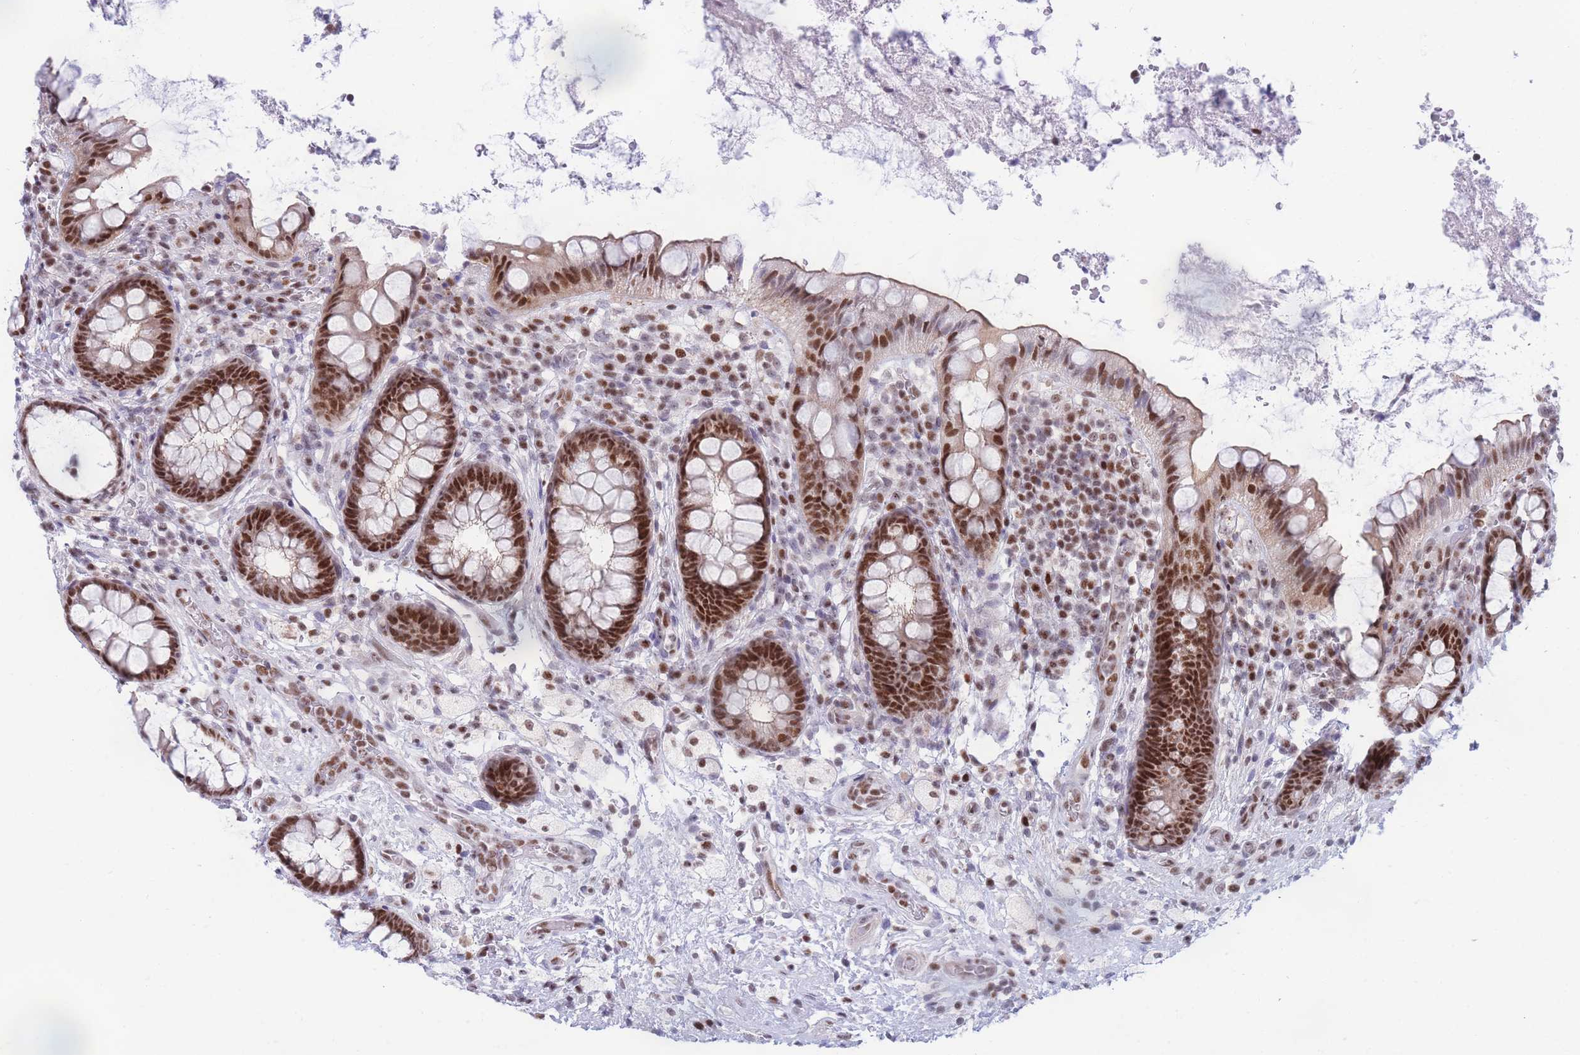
{"staining": {"intensity": "strong", "quantity": "25%-75%", "location": "nuclear"}, "tissue": "rectum", "cell_type": "Glandular cells", "image_type": "normal", "snomed": [{"axis": "morphology", "description": "Normal tissue, NOS"}, {"axis": "topography", "description": "Rectum"}, {"axis": "topography", "description": "Peripheral nerve tissue"}], "caption": "IHC histopathology image of normal human rectum stained for a protein (brown), which displays high levels of strong nuclear positivity in approximately 25%-75% of glandular cells.", "gene": "DNAJC3", "patient": {"sex": "female", "age": 69}}